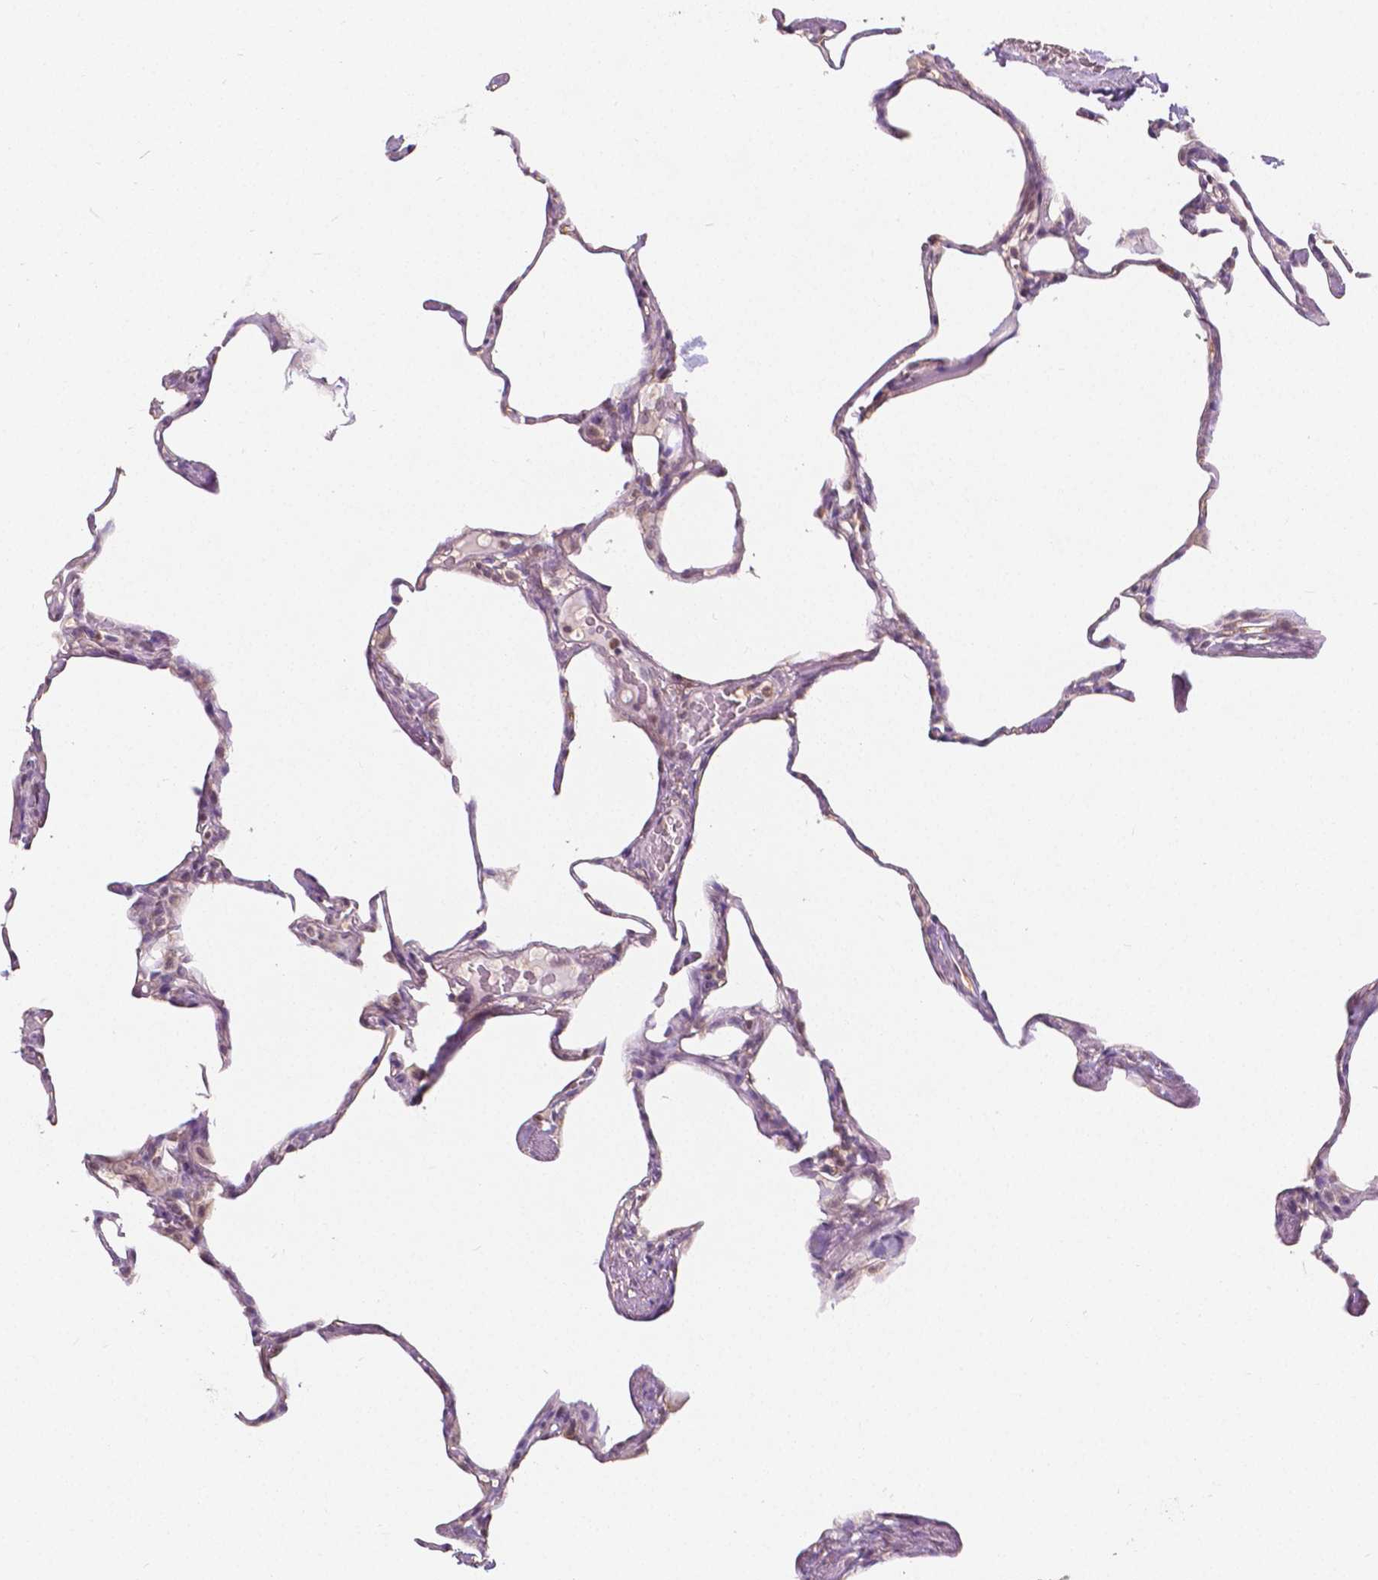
{"staining": {"intensity": "weak", "quantity": "25%-75%", "location": "nuclear"}, "tissue": "lung", "cell_type": "Alveolar cells", "image_type": "normal", "snomed": [{"axis": "morphology", "description": "Normal tissue, NOS"}, {"axis": "topography", "description": "Lung"}], "caption": "Alveolar cells reveal low levels of weak nuclear staining in about 25%-75% of cells in normal human lung.", "gene": "NAPRT", "patient": {"sex": "male", "age": 65}}